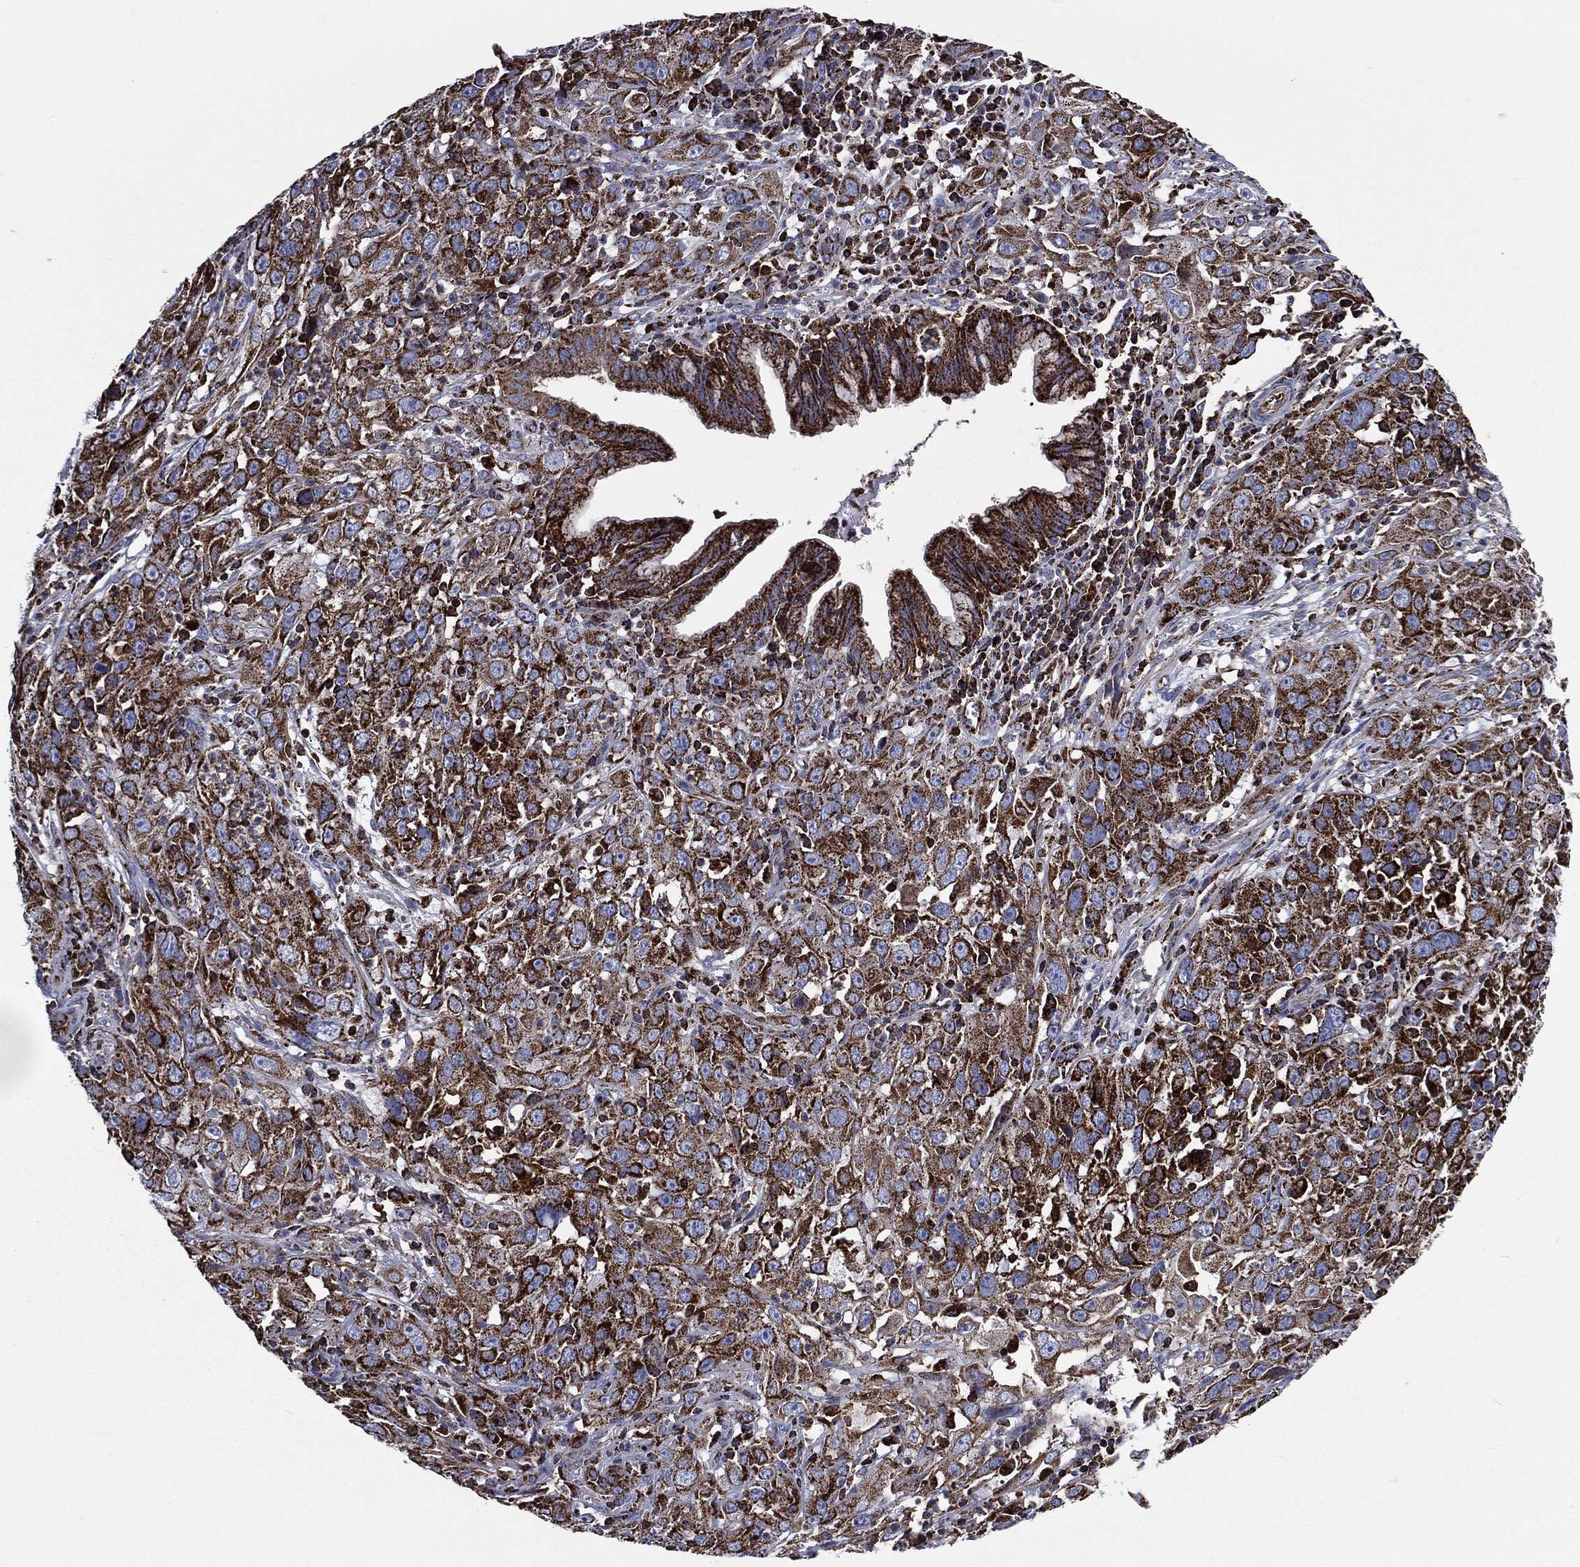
{"staining": {"intensity": "strong", "quantity": ">75%", "location": "cytoplasmic/membranous"}, "tissue": "cervical cancer", "cell_type": "Tumor cells", "image_type": "cancer", "snomed": [{"axis": "morphology", "description": "Squamous cell carcinoma, NOS"}, {"axis": "topography", "description": "Cervix"}], "caption": "The micrograph shows a brown stain indicating the presence of a protein in the cytoplasmic/membranous of tumor cells in cervical cancer (squamous cell carcinoma).", "gene": "ANKRD37", "patient": {"sex": "female", "age": 32}}